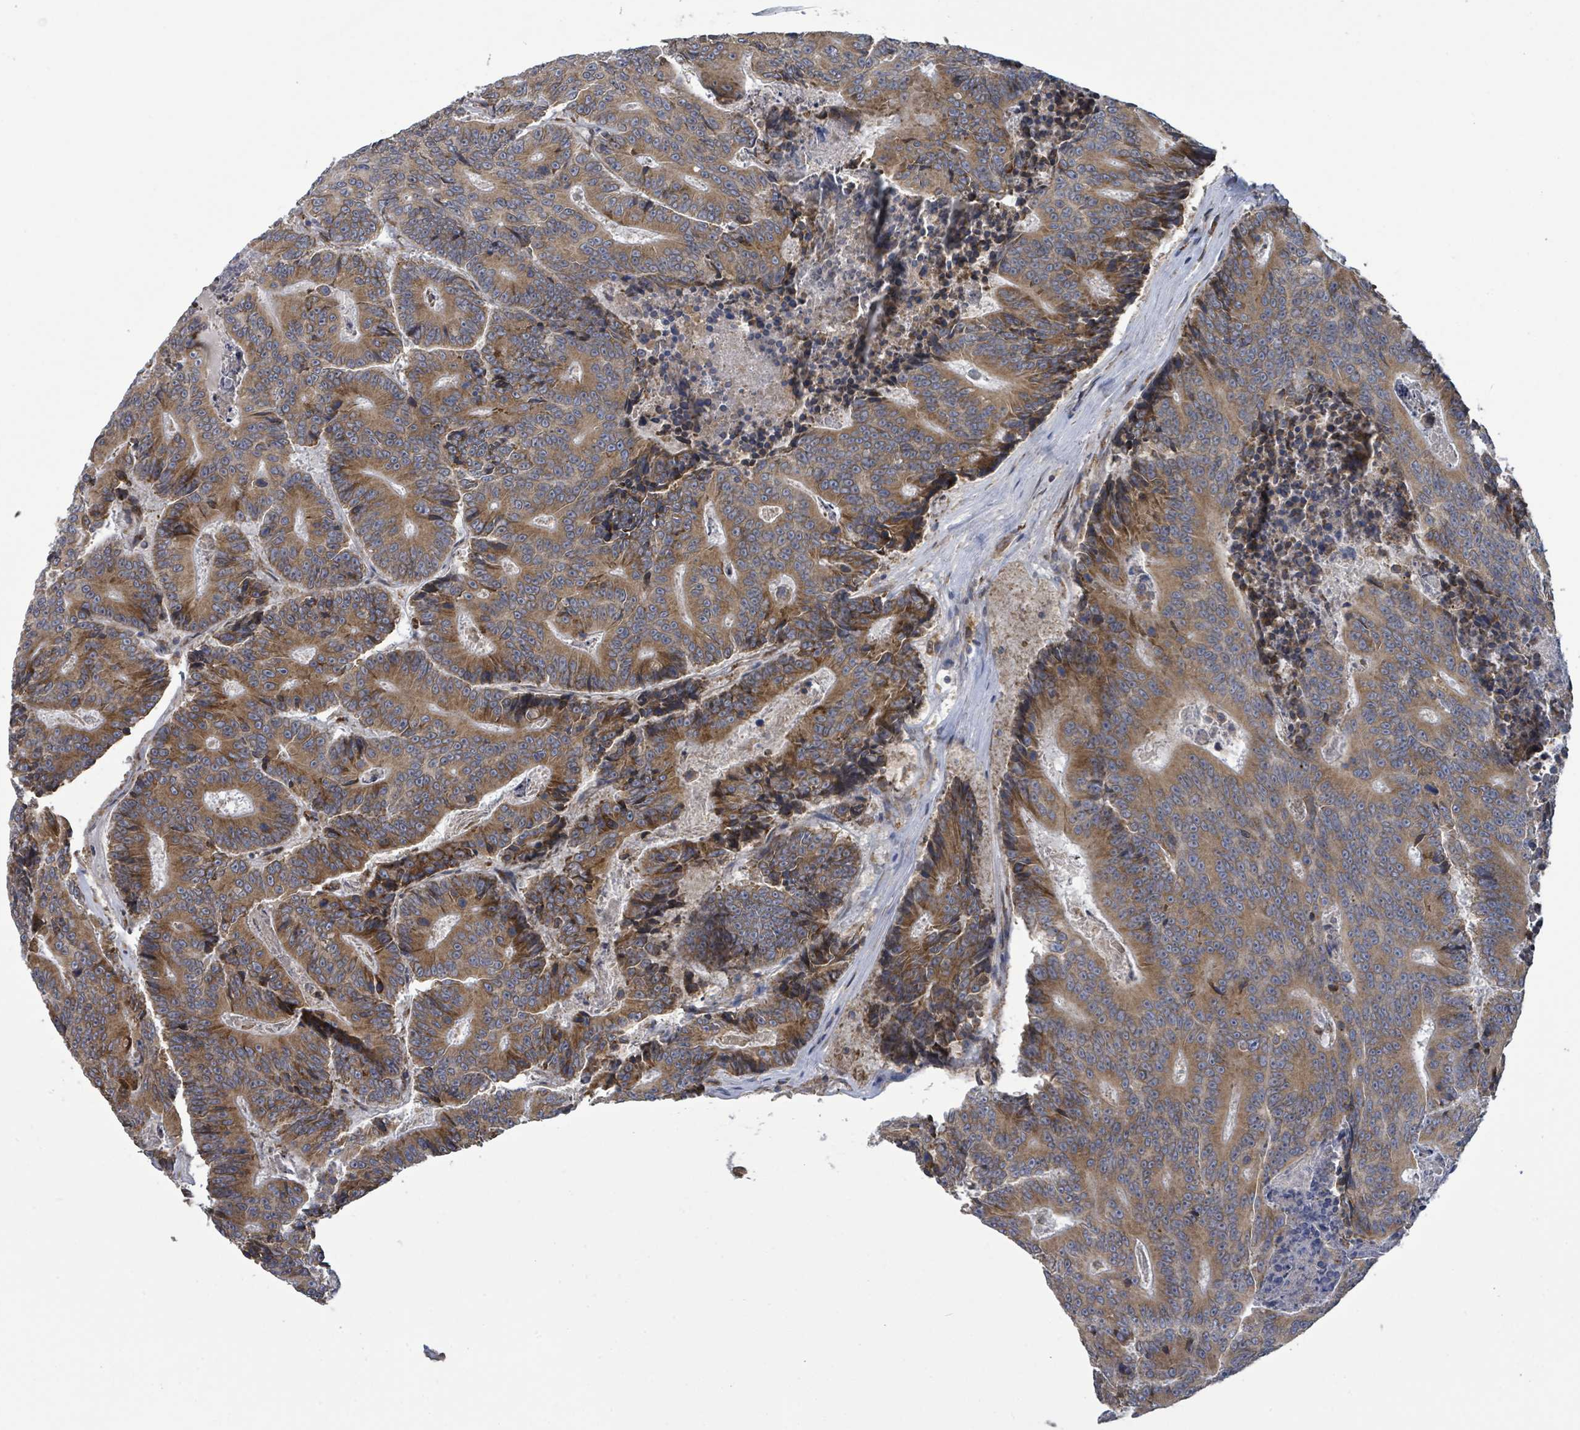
{"staining": {"intensity": "moderate", "quantity": ">75%", "location": "cytoplasmic/membranous"}, "tissue": "colorectal cancer", "cell_type": "Tumor cells", "image_type": "cancer", "snomed": [{"axis": "morphology", "description": "Adenocarcinoma, NOS"}, {"axis": "topography", "description": "Colon"}], "caption": "Human colorectal cancer (adenocarcinoma) stained with a brown dye displays moderate cytoplasmic/membranous positive positivity in about >75% of tumor cells.", "gene": "NOMO1", "patient": {"sex": "male", "age": 83}}